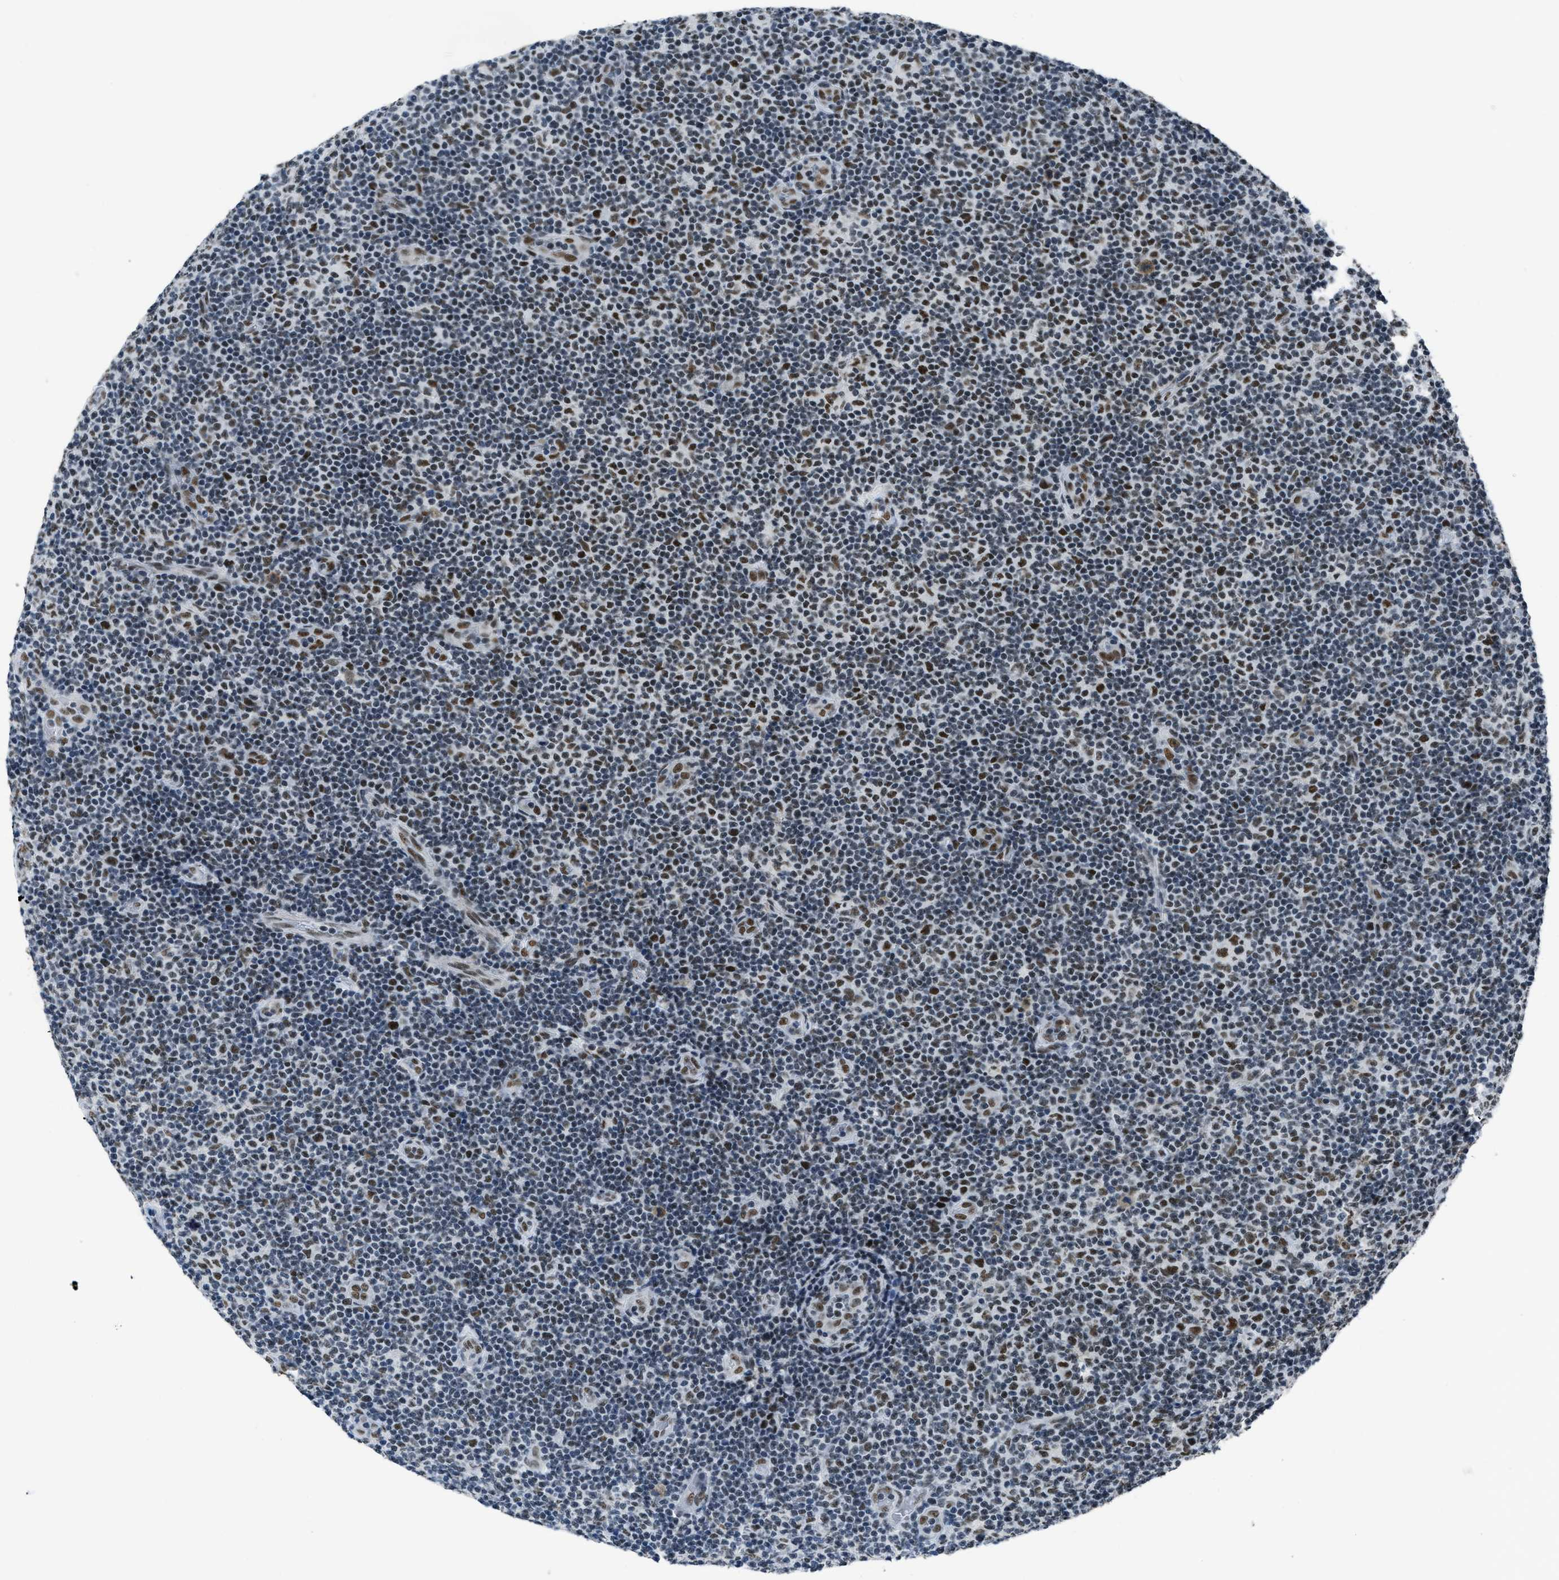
{"staining": {"intensity": "strong", "quantity": "25%-75%", "location": "nuclear"}, "tissue": "lymphoma", "cell_type": "Tumor cells", "image_type": "cancer", "snomed": [{"axis": "morphology", "description": "Malignant lymphoma, non-Hodgkin's type, Low grade"}, {"axis": "topography", "description": "Lymph node"}], "caption": "Strong nuclear positivity for a protein is identified in about 25%-75% of tumor cells of malignant lymphoma, non-Hodgkin's type (low-grade) using immunohistochemistry.", "gene": "GATAD2B", "patient": {"sex": "male", "age": 83}}